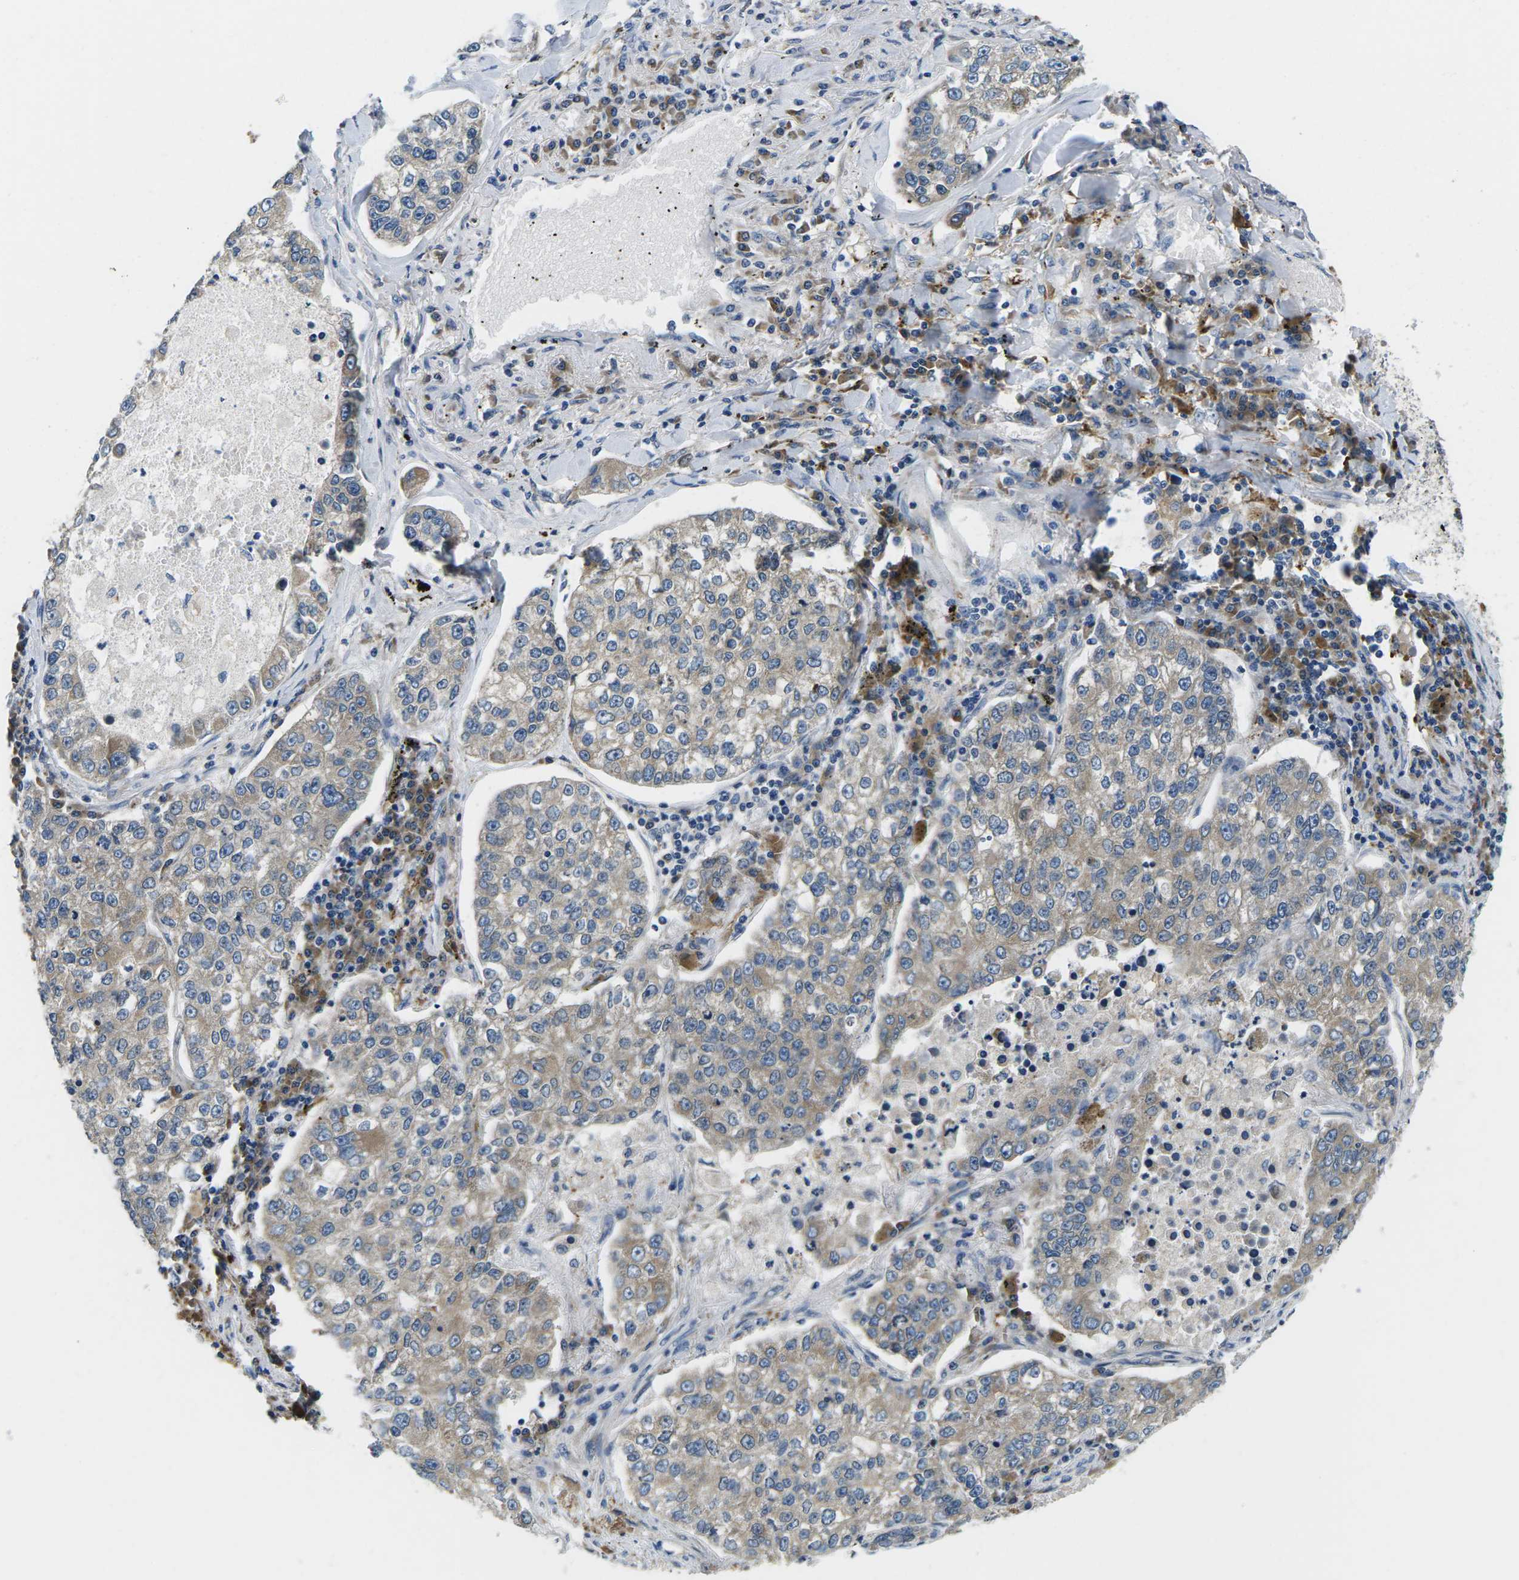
{"staining": {"intensity": "weak", "quantity": ">75%", "location": "cytoplasmic/membranous"}, "tissue": "lung cancer", "cell_type": "Tumor cells", "image_type": "cancer", "snomed": [{"axis": "morphology", "description": "Adenocarcinoma, NOS"}, {"axis": "topography", "description": "Lung"}], "caption": "Protein expression analysis of human lung adenocarcinoma reveals weak cytoplasmic/membranous expression in approximately >75% of tumor cells. The protein is stained brown, and the nuclei are stained in blue (DAB IHC with brightfield microscopy, high magnification).", "gene": "ERGIC3", "patient": {"sex": "male", "age": 49}}